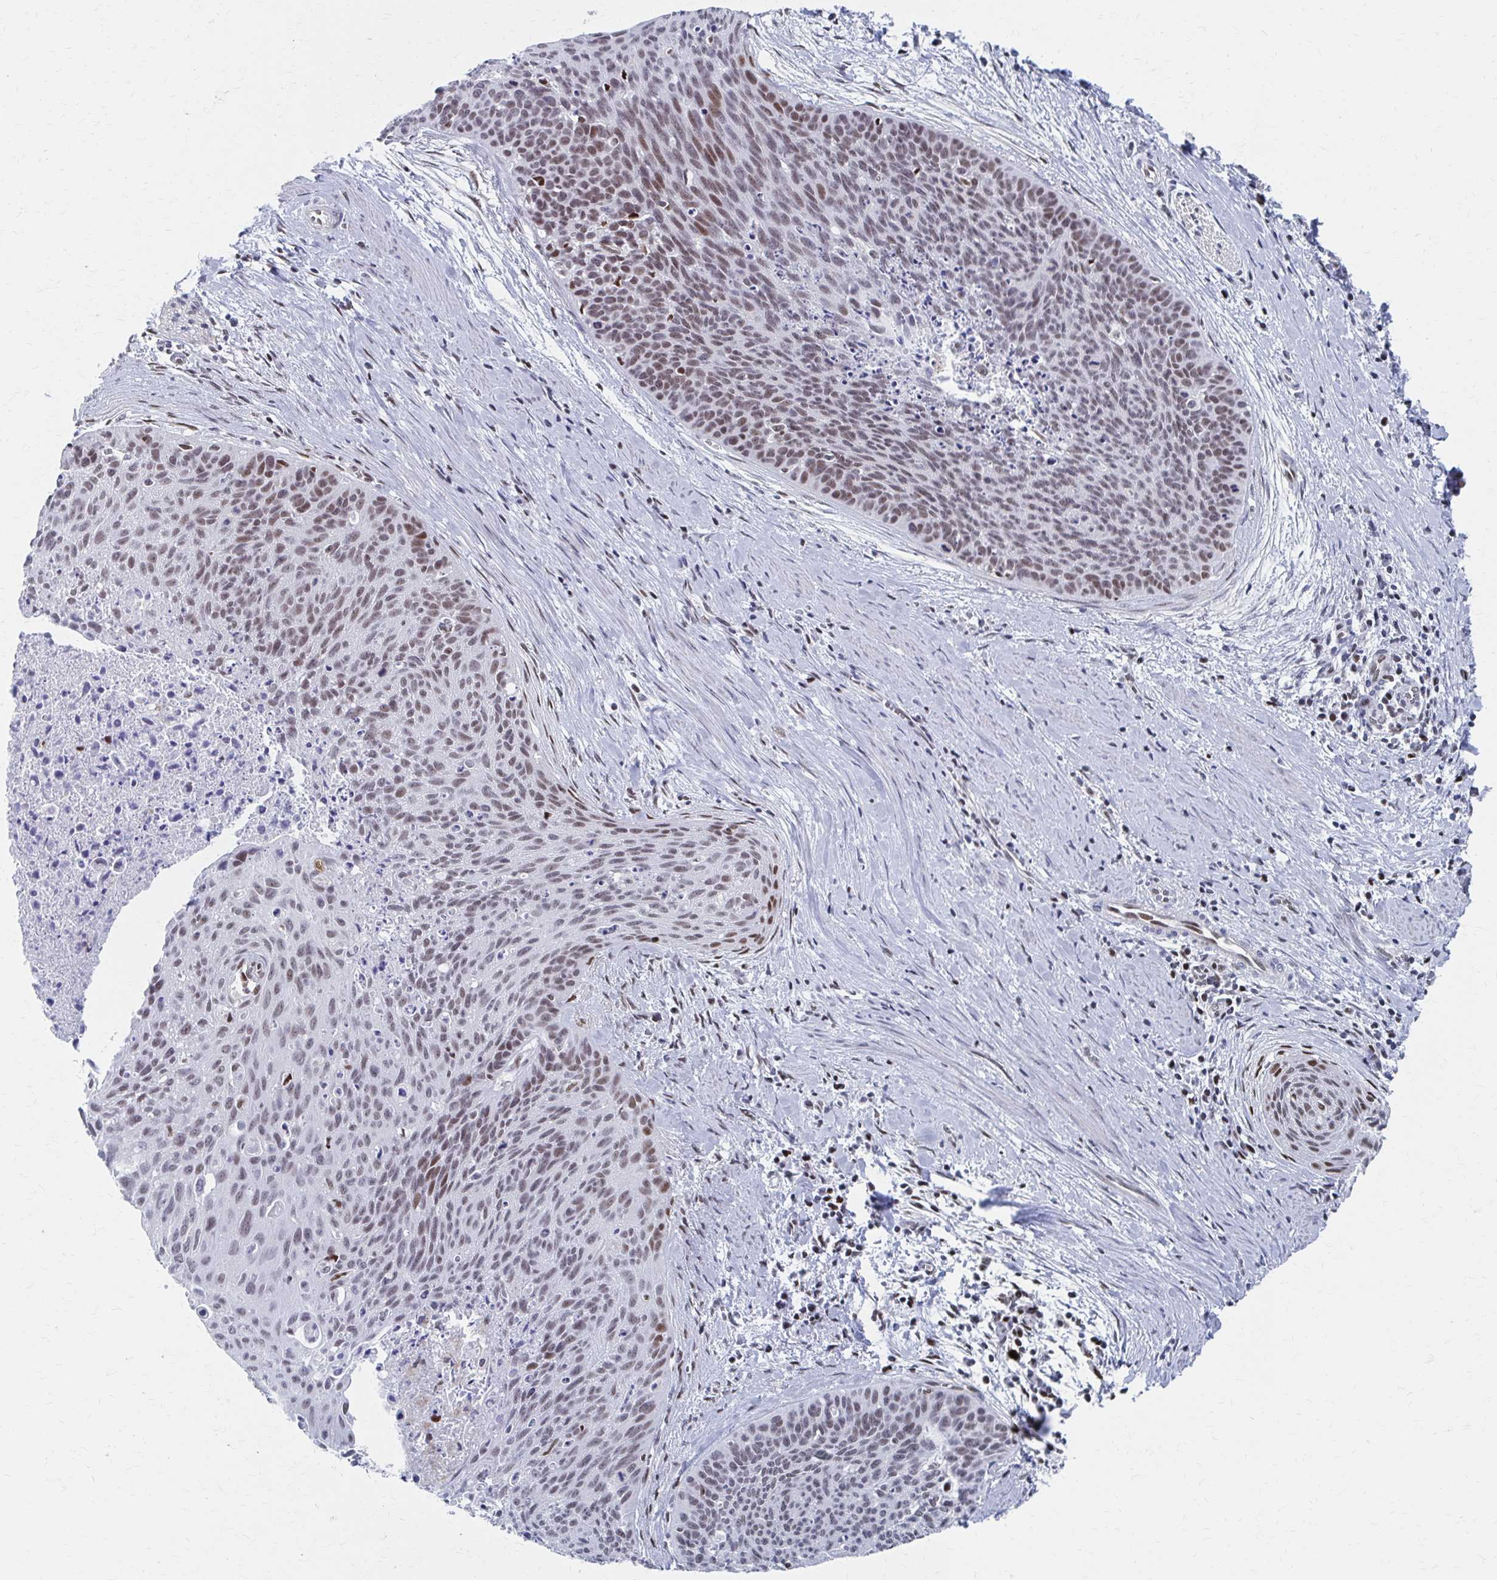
{"staining": {"intensity": "moderate", "quantity": "25%-75%", "location": "nuclear"}, "tissue": "cervical cancer", "cell_type": "Tumor cells", "image_type": "cancer", "snomed": [{"axis": "morphology", "description": "Squamous cell carcinoma, NOS"}, {"axis": "topography", "description": "Cervix"}], "caption": "Moderate nuclear protein staining is seen in approximately 25%-75% of tumor cells in cervical cancer.", "gene": "CDIN1", "patient": {"sex": "female", "age": 55}}